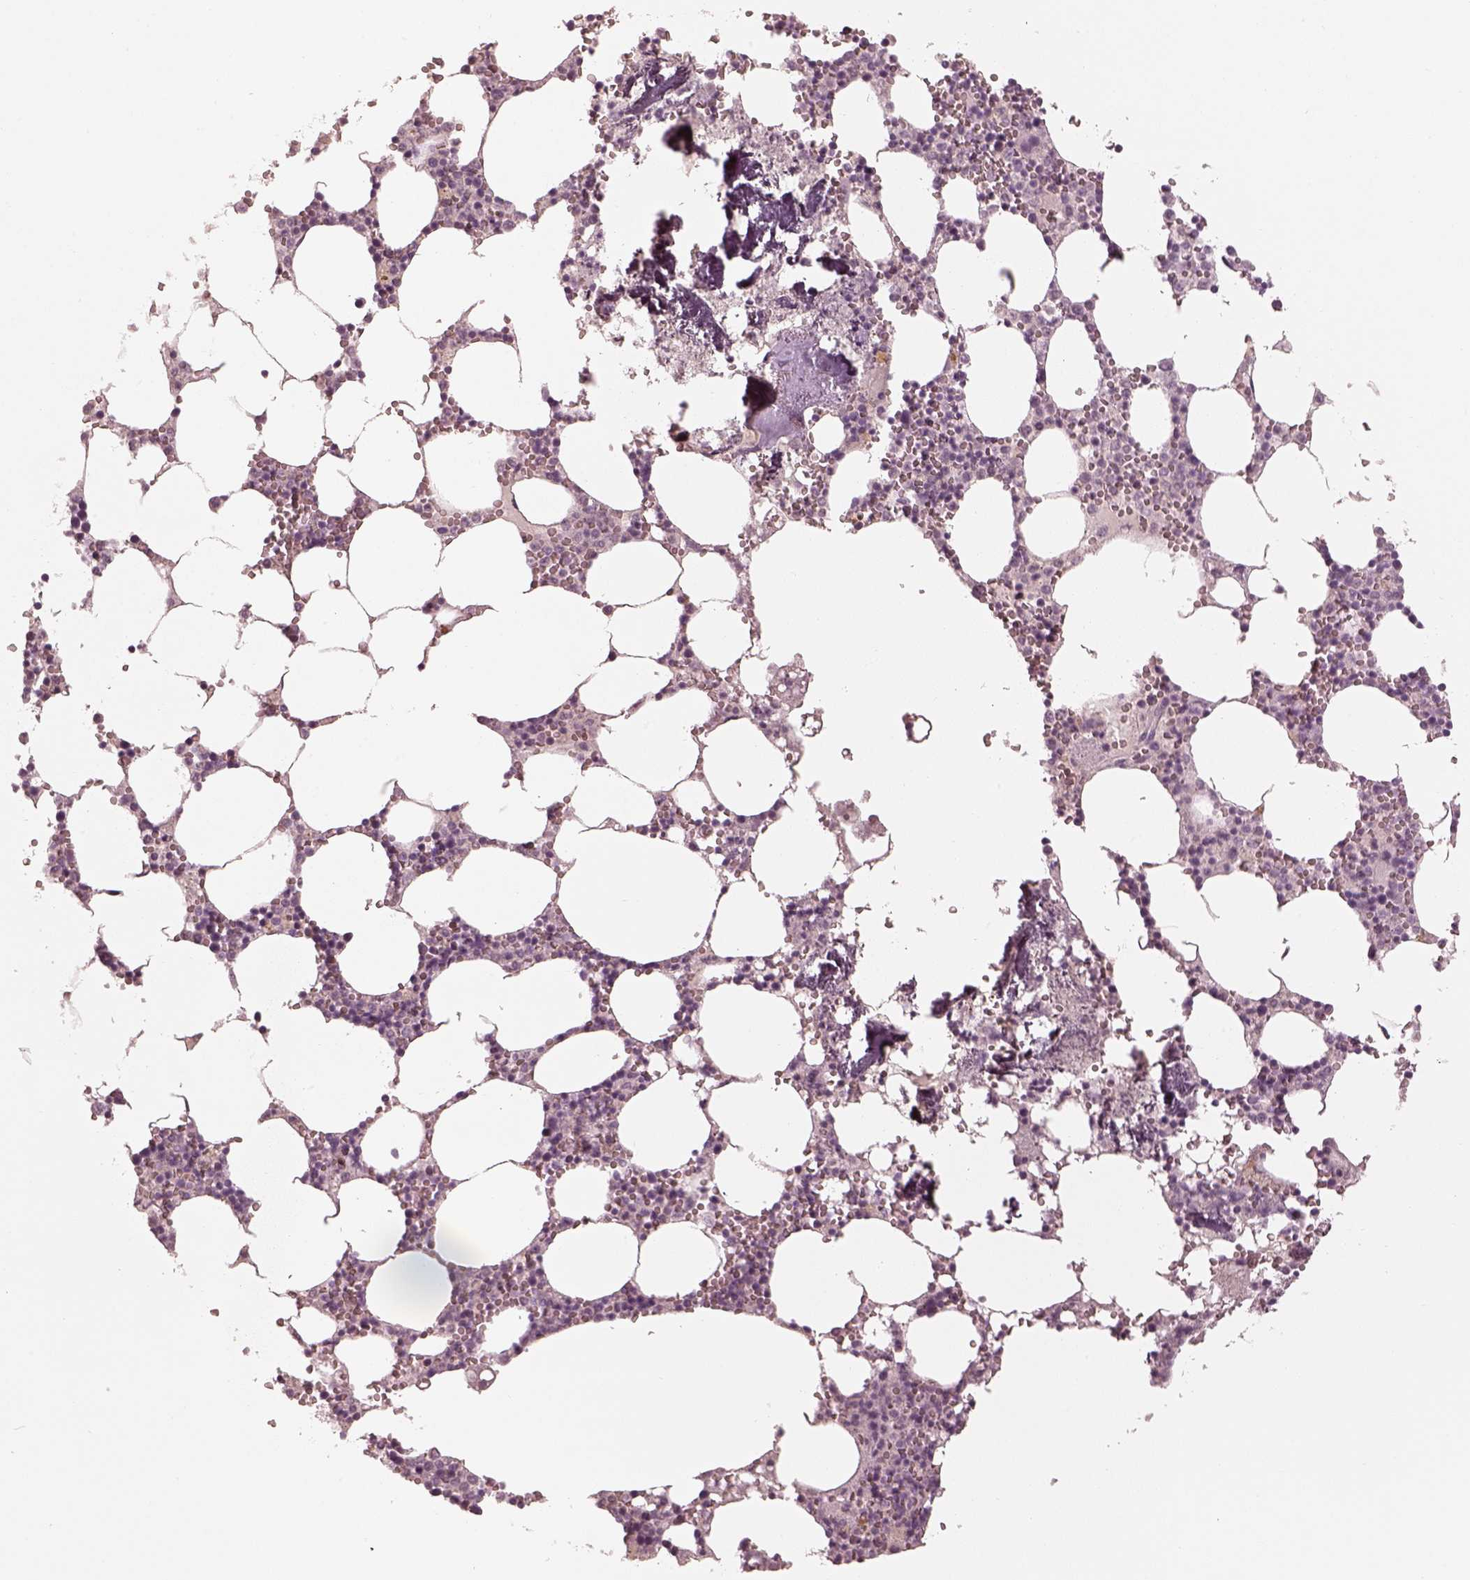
{"staining": {"intensity": "negative", "quantity": "none", "location": "none"}, "tissue": "bone marrow", "cell_type": "Hematopoietic cells", "image_type": "normal", "snomed": [{"axis": "morphology", "description": "Normal tissue, NOS"}, {"axis": "topography", "description": "Bone marrow"}], "caption": "Immunohistochemistry (IHC) micrograph of benign human bone marrow stained for a protein (brown), which exhibits no positivity in hematopoietic cells.", "gene": "SPATA6L", "patient": {"sex": "female", "age": 64}}